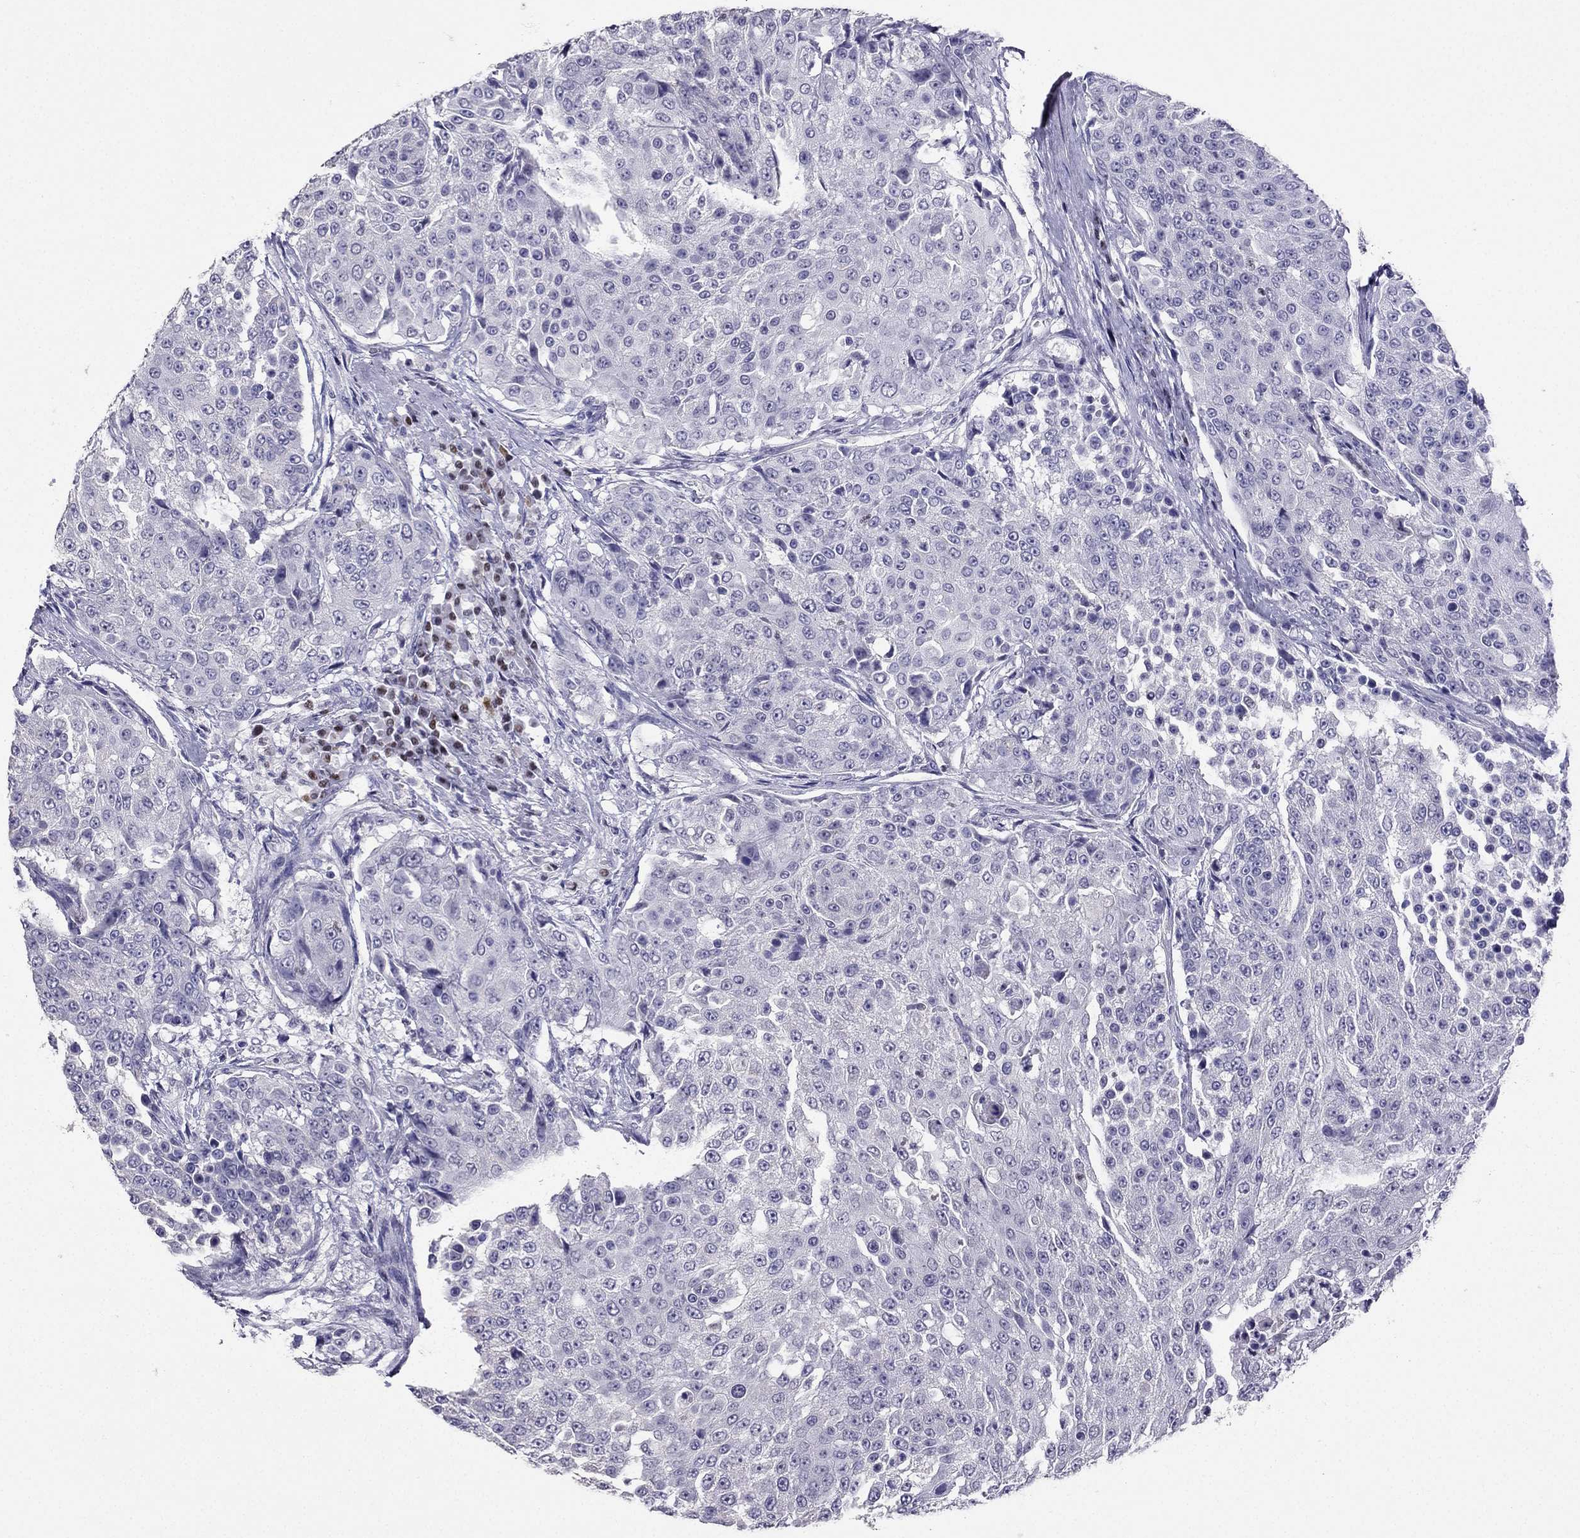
{"staining": {"intensity": "negative", "quantity": "none", "location": "none"}, "tissue": "urothelial cancer", "cell_type": "Tumor cells", "image_type": "cancer", "snomed": [{"axis": "morphology", "description": "Urothelial carcinoma, High grade"}, {"axis": "topography", "description": "Urinary bladder"}], "caption": "This image is of urothelial cancer stained with immunohistochemistry (IHC) to label a protein in brown with the nuclei are counter-stained blue. There is no expression in tumor cells.", "gene": "ARID3A", "patient": {"sex": "female", "age": 63}}